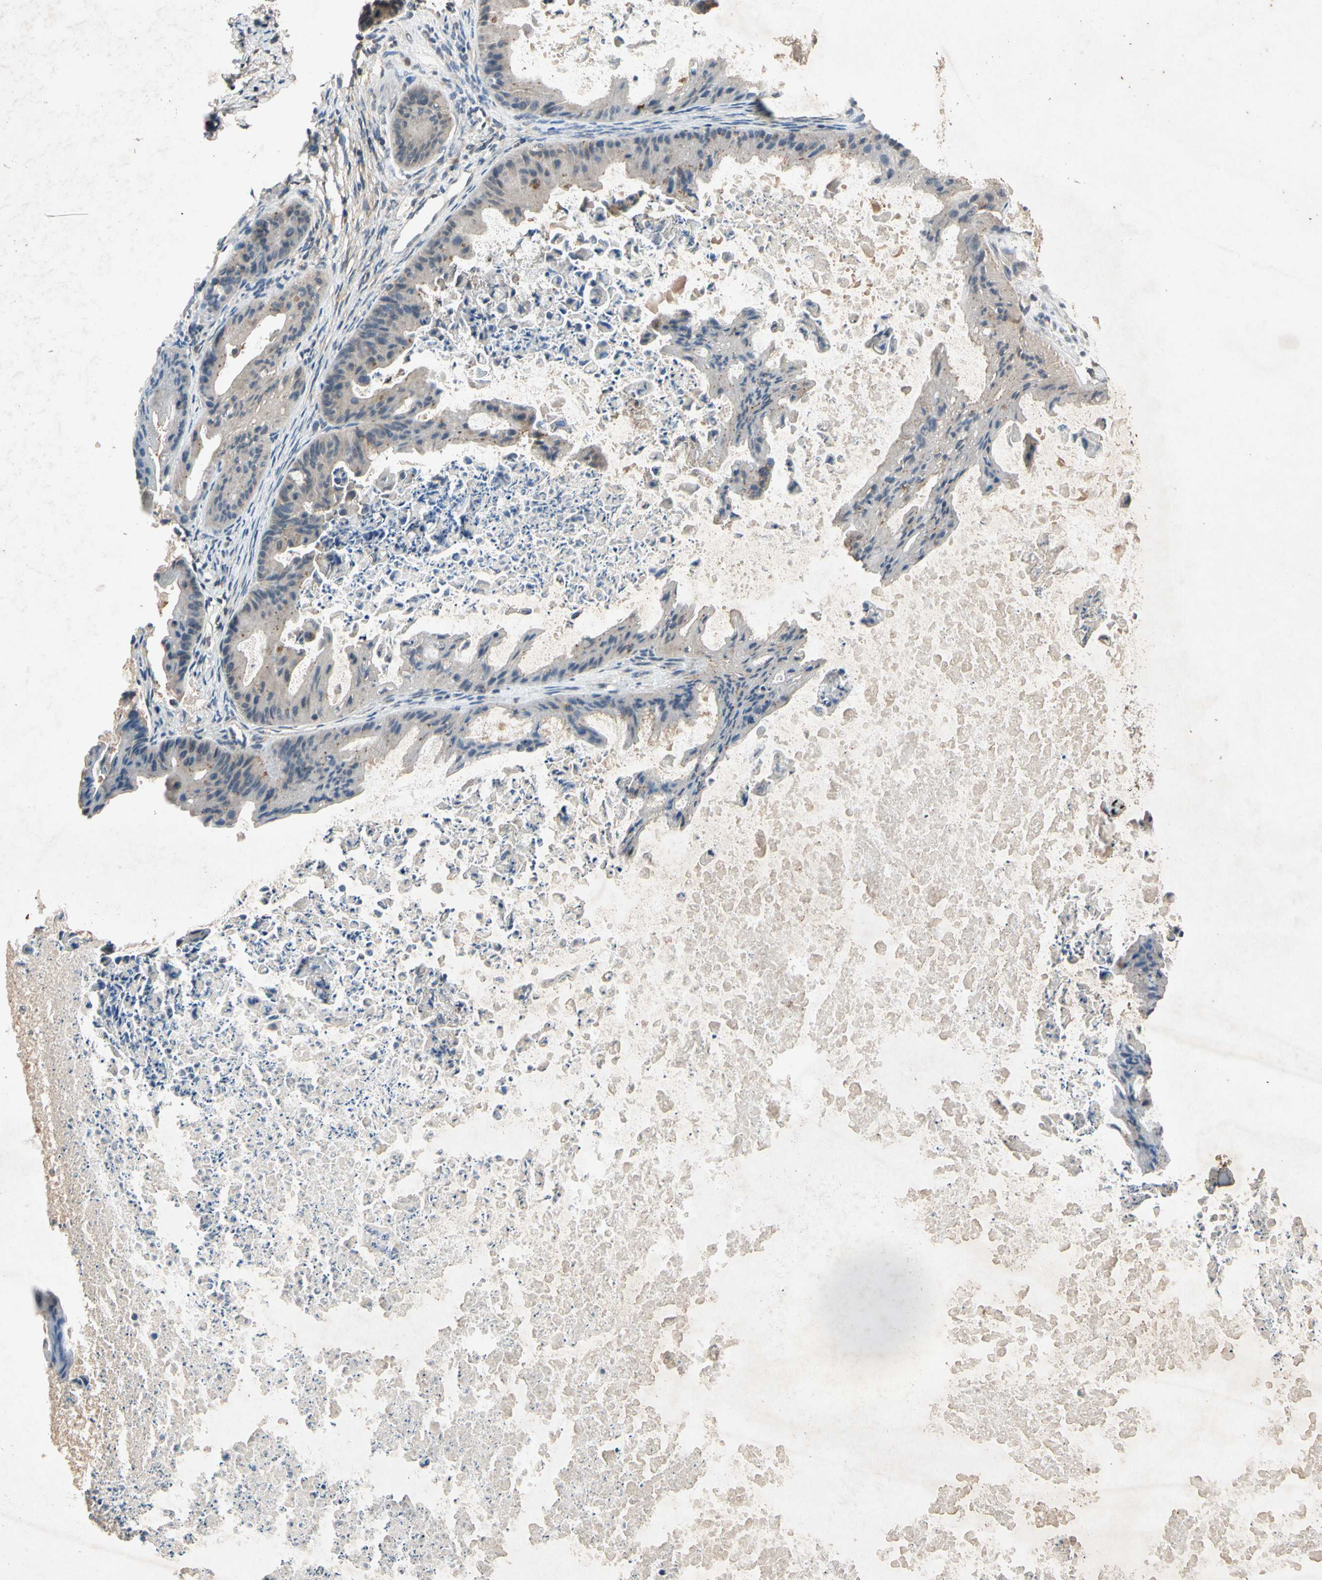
{"staining": {"intensity": "negative", "quantity": "none", "location": "none"}, "tissue": "ovarian cancer", "cell_type": "Tumor cells", "image_type": "cancer", "snomed": [{"axis": "morphology", "description": "Cystadenocarcinoma, mucinous, NOS"}, {"axis": "topography", "description": "Ovary"}], "caption": "Protein analysis of ovarian cancer (mucinous cystadenocarcinoma) displays no significant positivity in tumor cells. The staining is performed using DAB brown chromogen with nuclei counter-stained in using hematoxylin.", "gene": "IL1RL1", "patient": {"sex": "female", "age": 37}}